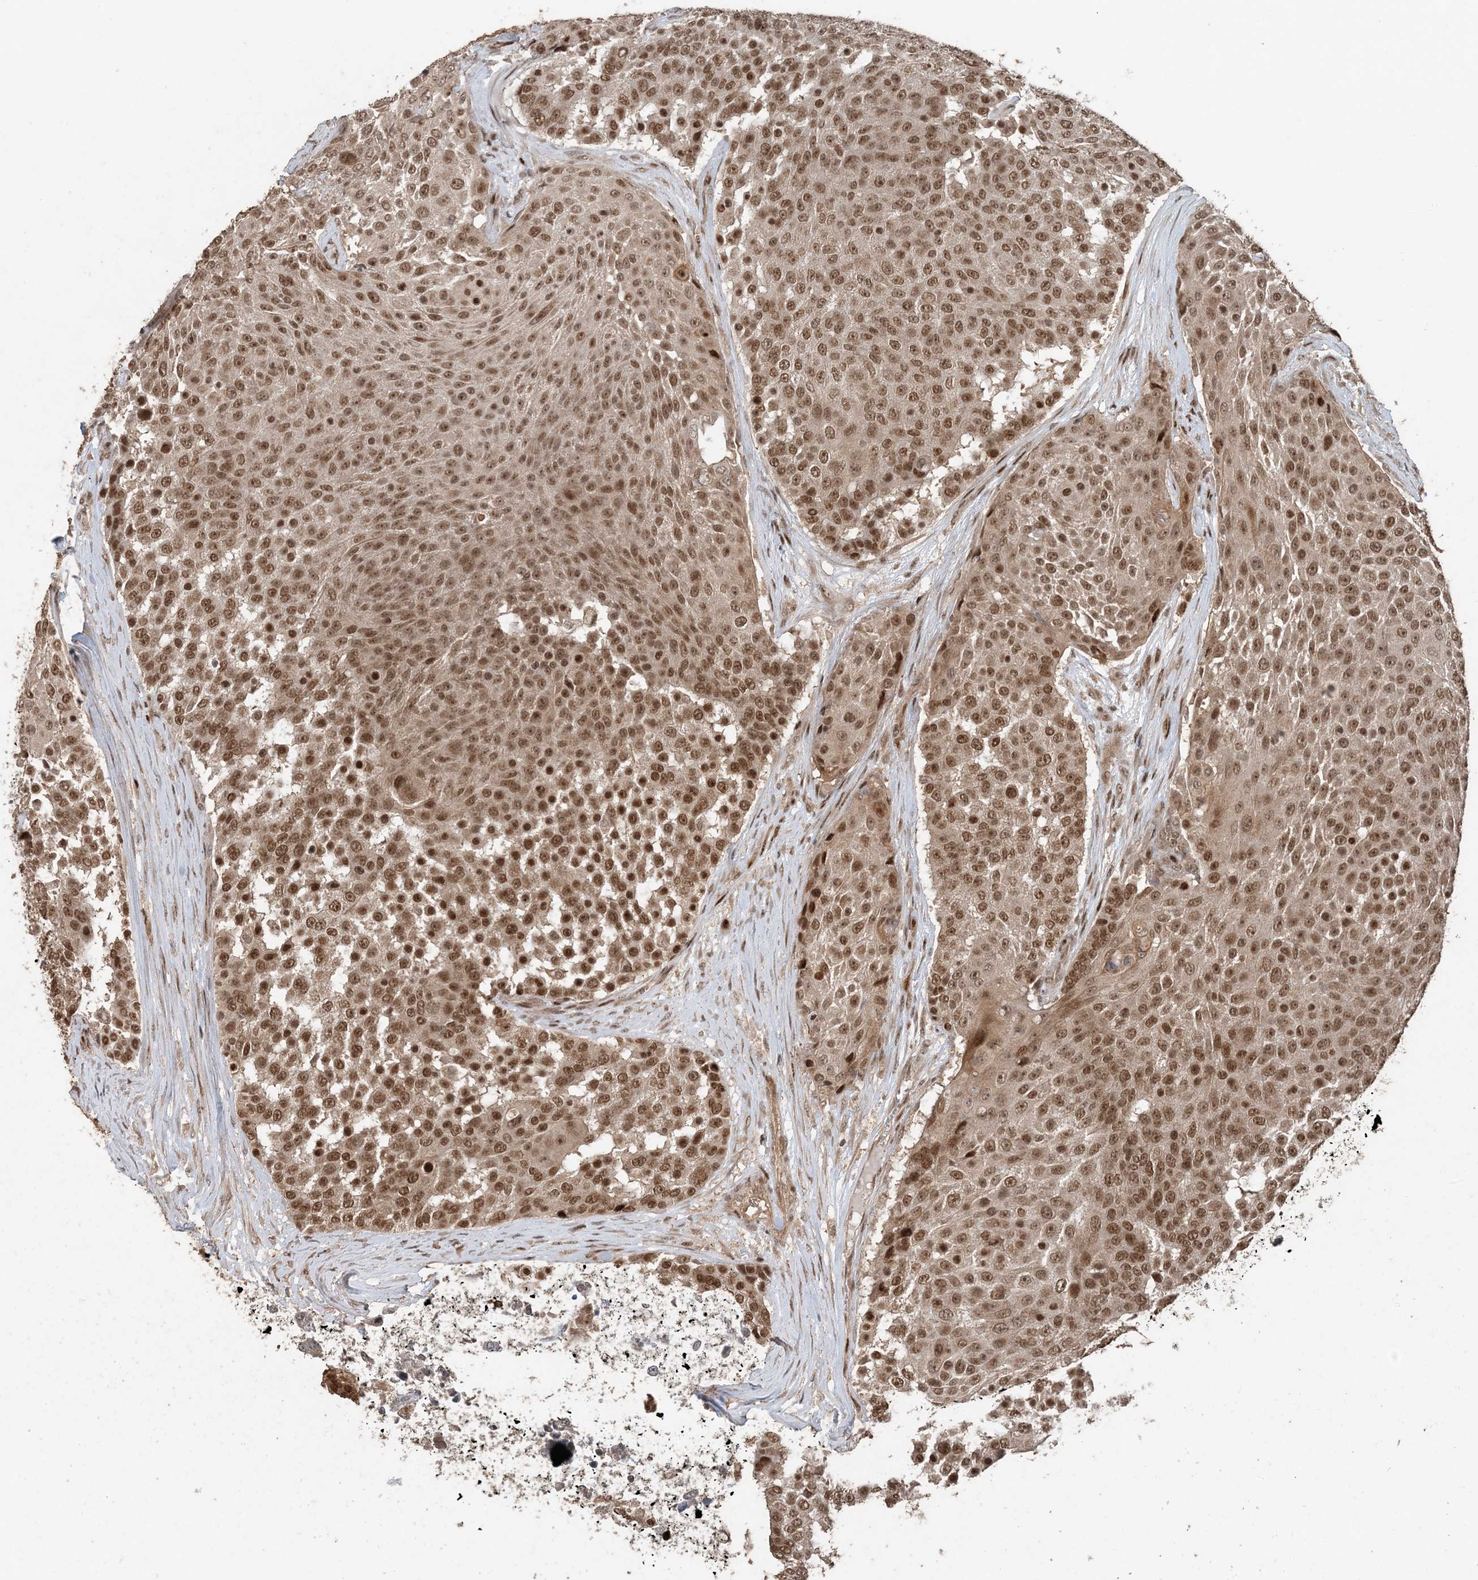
{"staining": {"intensity": "moderate", "quantity": ">75%", "location": "nuclear"}, "tissue": "urothelial cancer", "cell_type": "Tumor cells", "image_type": "cancer", "snomed": [{"axis": "morphology", "description": "Urothelial carcinoma, High grade"}, {"axis": "topography", "description": "Urinary bladder"}], "caption": "Urothelial cancer tissue displays moderate nuclear expression in about >75% of tumor cells, visualized by immunohistochemistry.", "gene": "ATP13A2", "patient": {"sex": "female", "age": 63}}